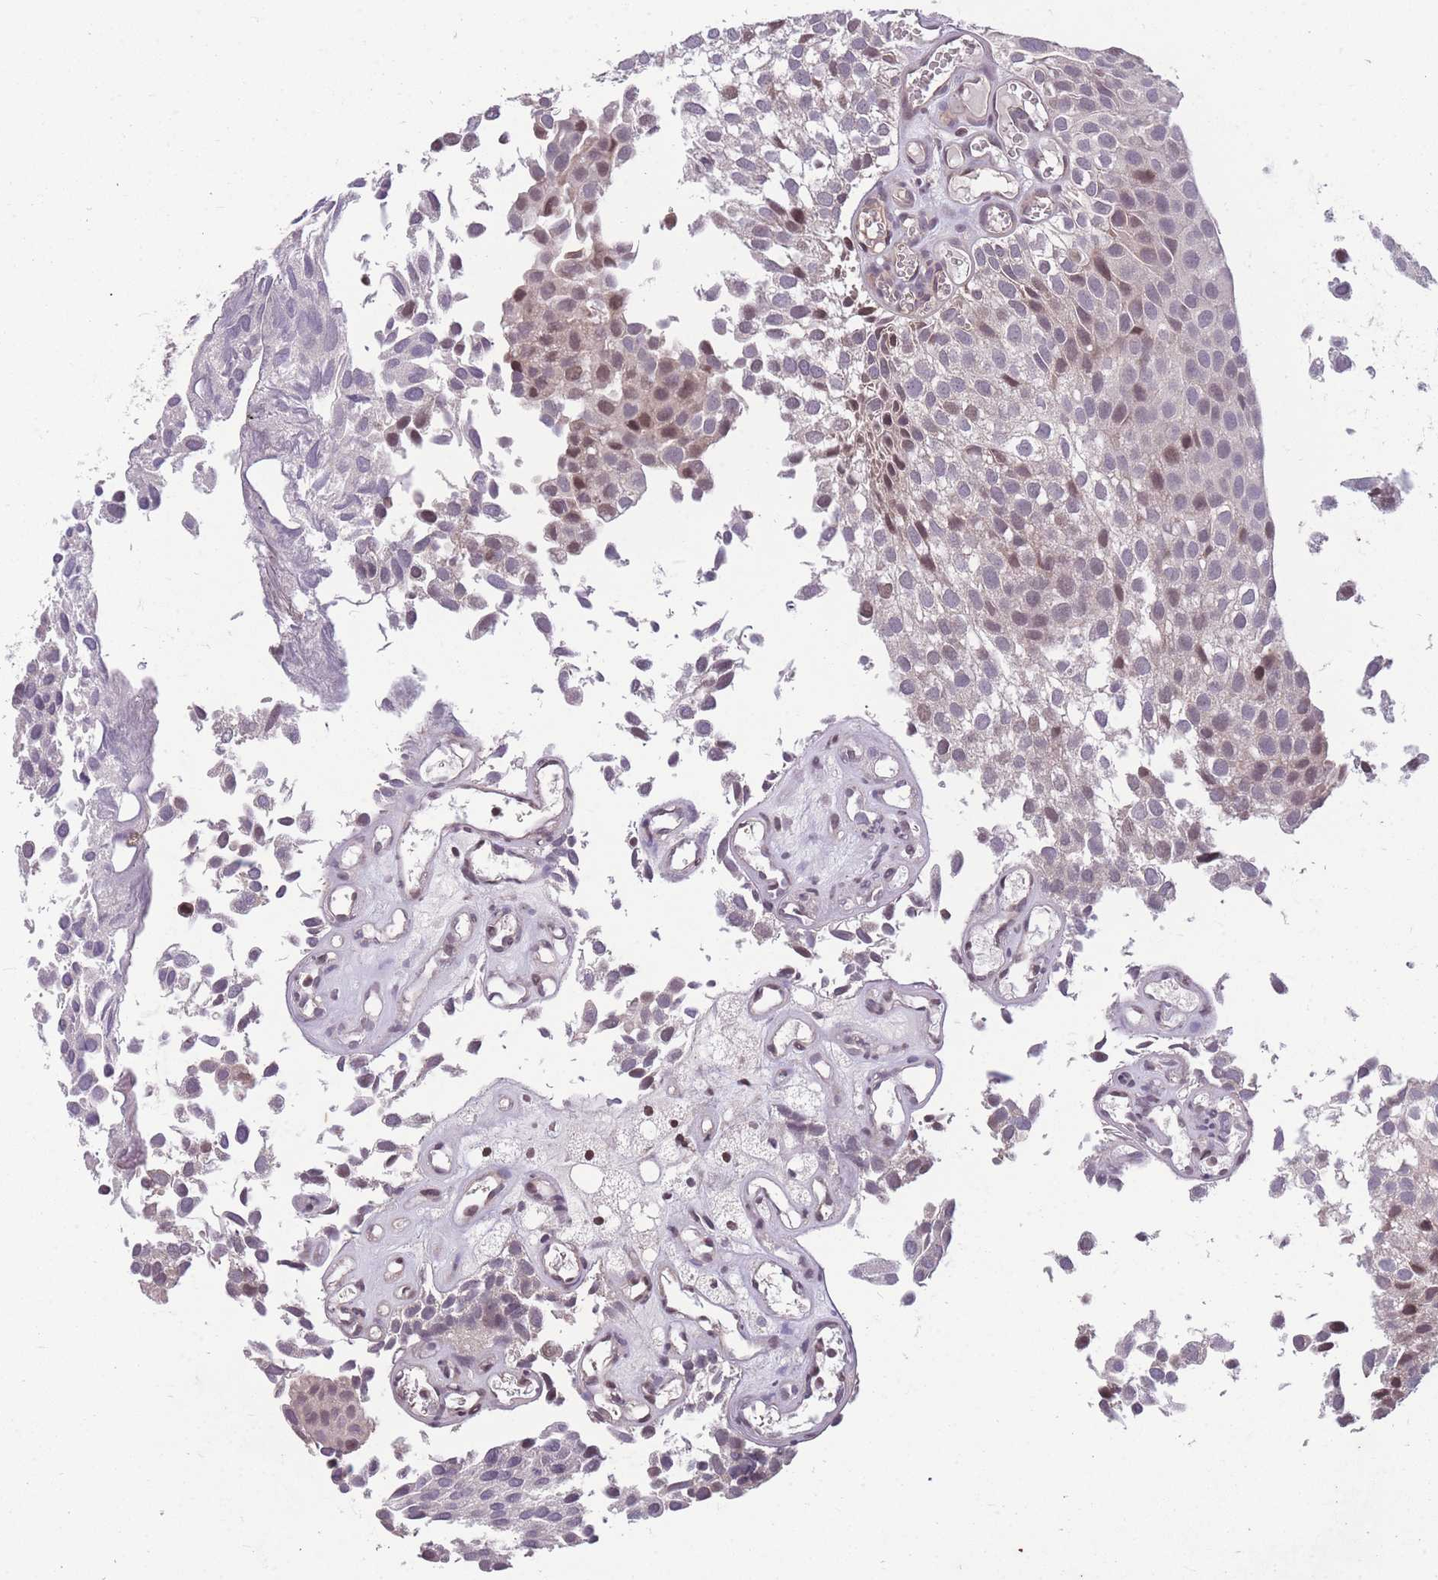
{"staining": {"intensity": "moderate", "quantity": "<25%", "location": "nuclear"}, "tissue": "urothelial cancer", "cell_type": "Tumor cells", "image_type": "cancer", "snomed": [{"axis": "morphology", "description": "Urothelial carcinoma, Low grade"}, {"axis": "topography", "description": "Urinary bladder"}], "caption": "Urothelial cancer stained for a protein (brown) displays moderate nuclear positive expression in approximately <25% of tumor cells.", "gene": "GGT5", "patient": {"sex": "male", "age": 88}}